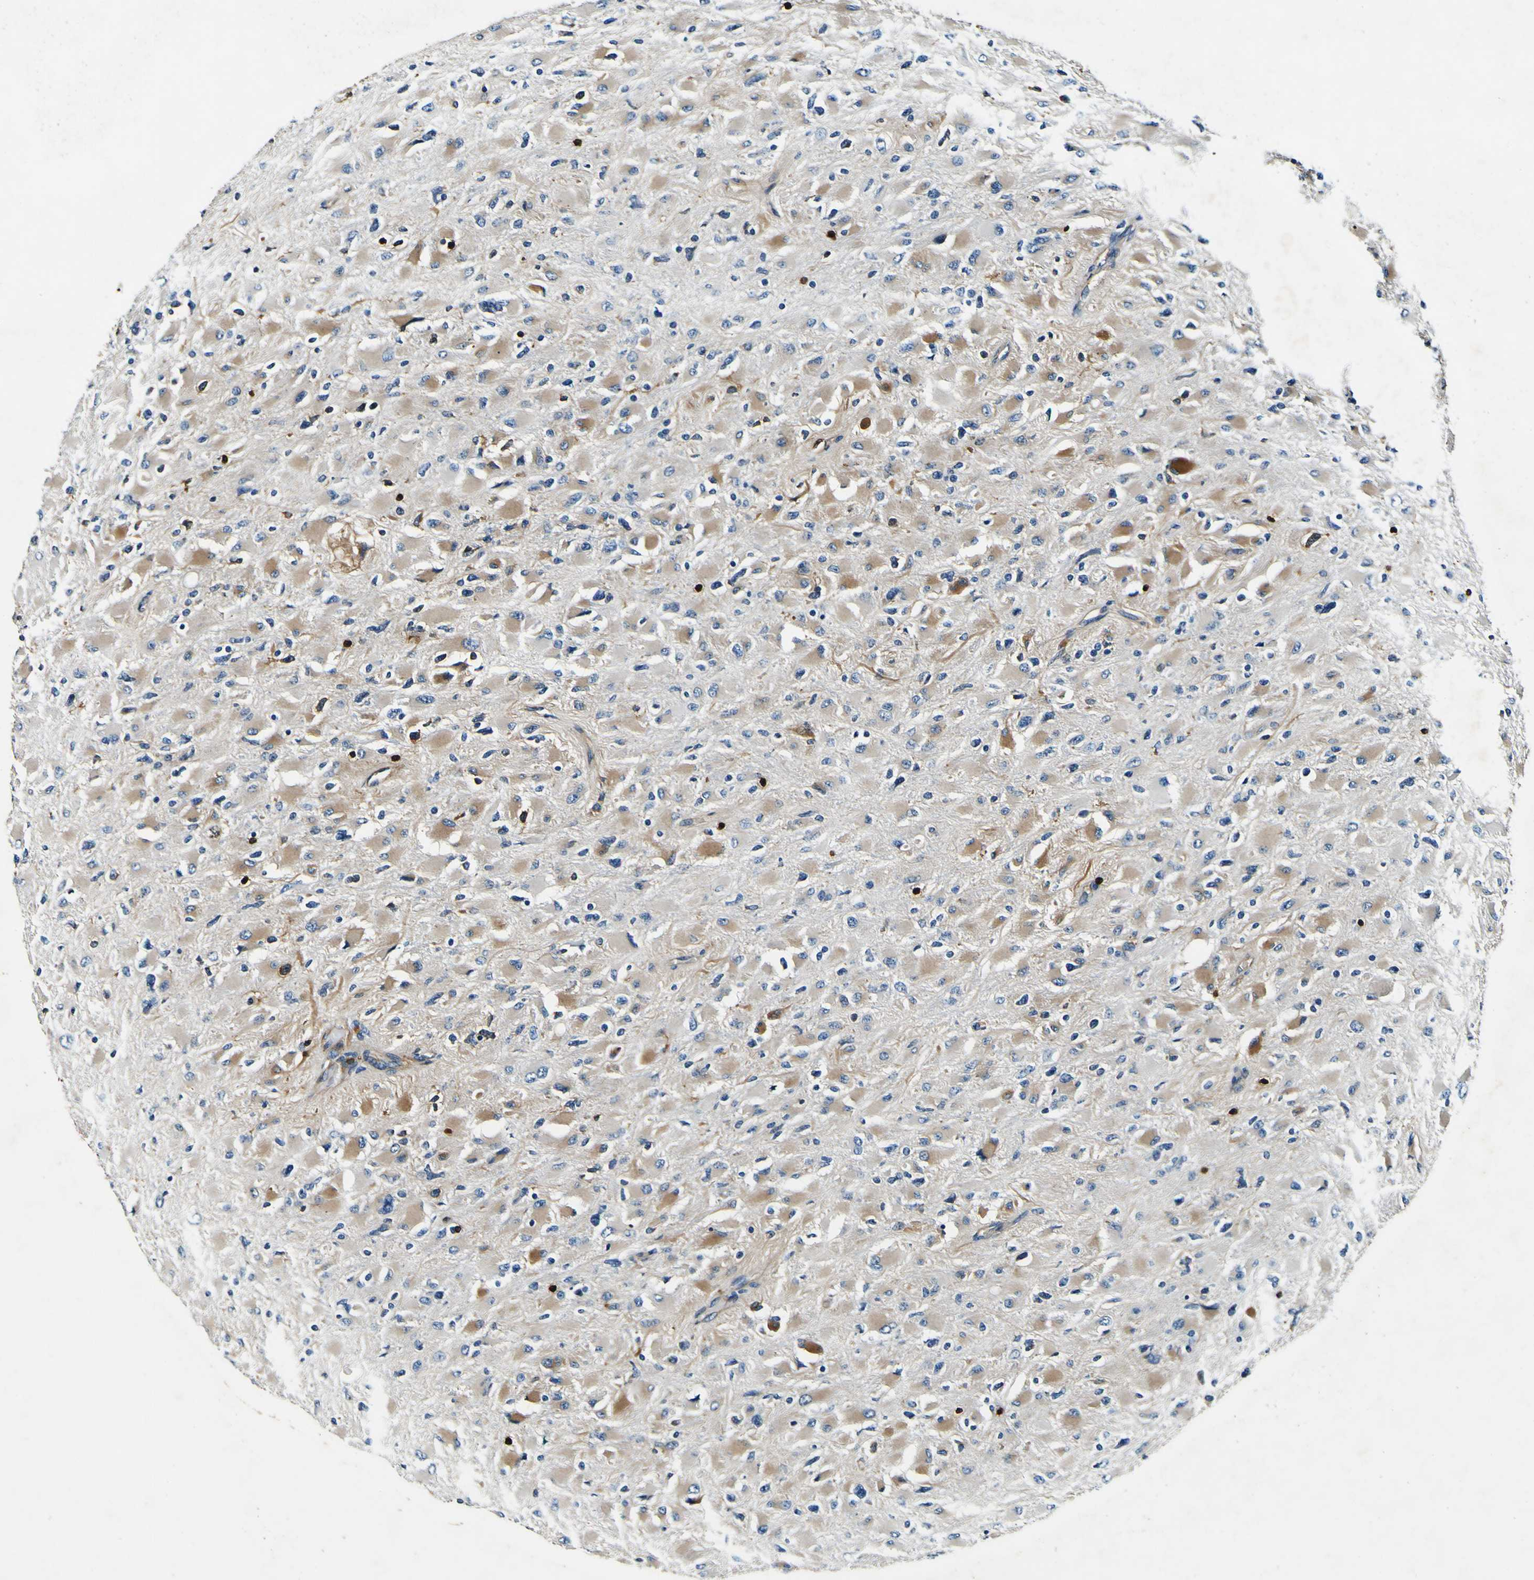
{"staining": {"intensity": "moderate", "quantity": "<25%", "location": "cytoplasmic/membranous"}, "tissue": "glioma", "cell_type": "Tumor cells", "image_type": "cancer", "snomed": [{"axis": "morphology", "description": "Glioma, malignant, High grade"}, {"axis": "topography", "description": "Cerebral cortex"}], "caption": "Glioma tissue displays moderate cytoplasmic/membranous expression in approximately <25% of tumor cells, visualized by immunohistochemistry. The staining was performed using DAB to visualize the protein expression in brown, while the nuclei were stained in blue with hematoxylin (Magnification: 20x).", "gene": "RHOT2", "patient": {"sex": "female", "age": 36}}